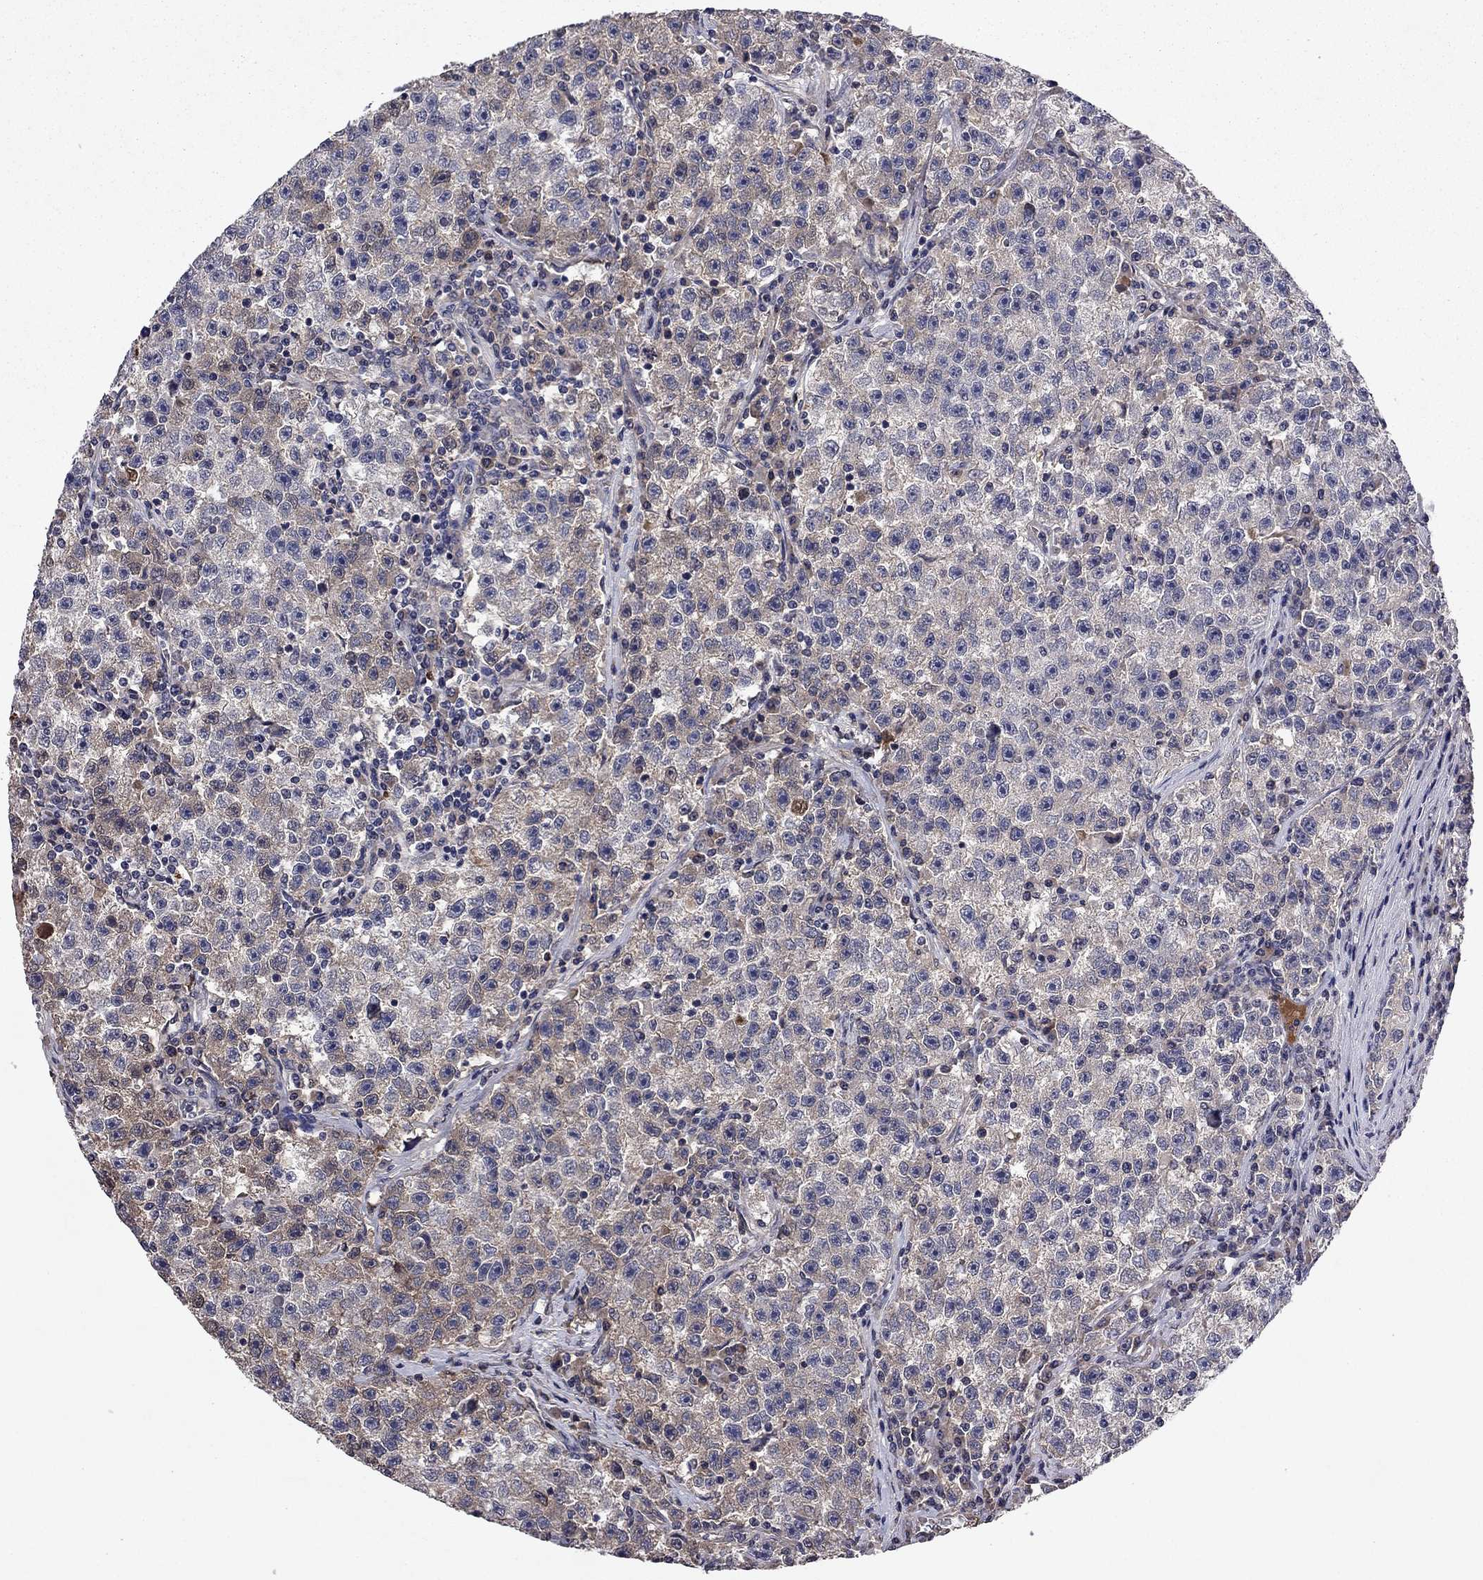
{"staining": {"intensity": "negative", "quantity": "none", "location": "none"}, "tissue": "testis cancer", "cell_type": "Tumor cells", "image_type": "cancer", "snomed": [{"axis": "morphology", "description": "Seminoma, NOS"}, {"axis": "topography", "description": "Testis"}], "caption": "The image demonstrates no staining of tumor cells in testis cancer (seminoma).", "gene": "PROS1", "patient": {"sex": "male", "age": 22}}